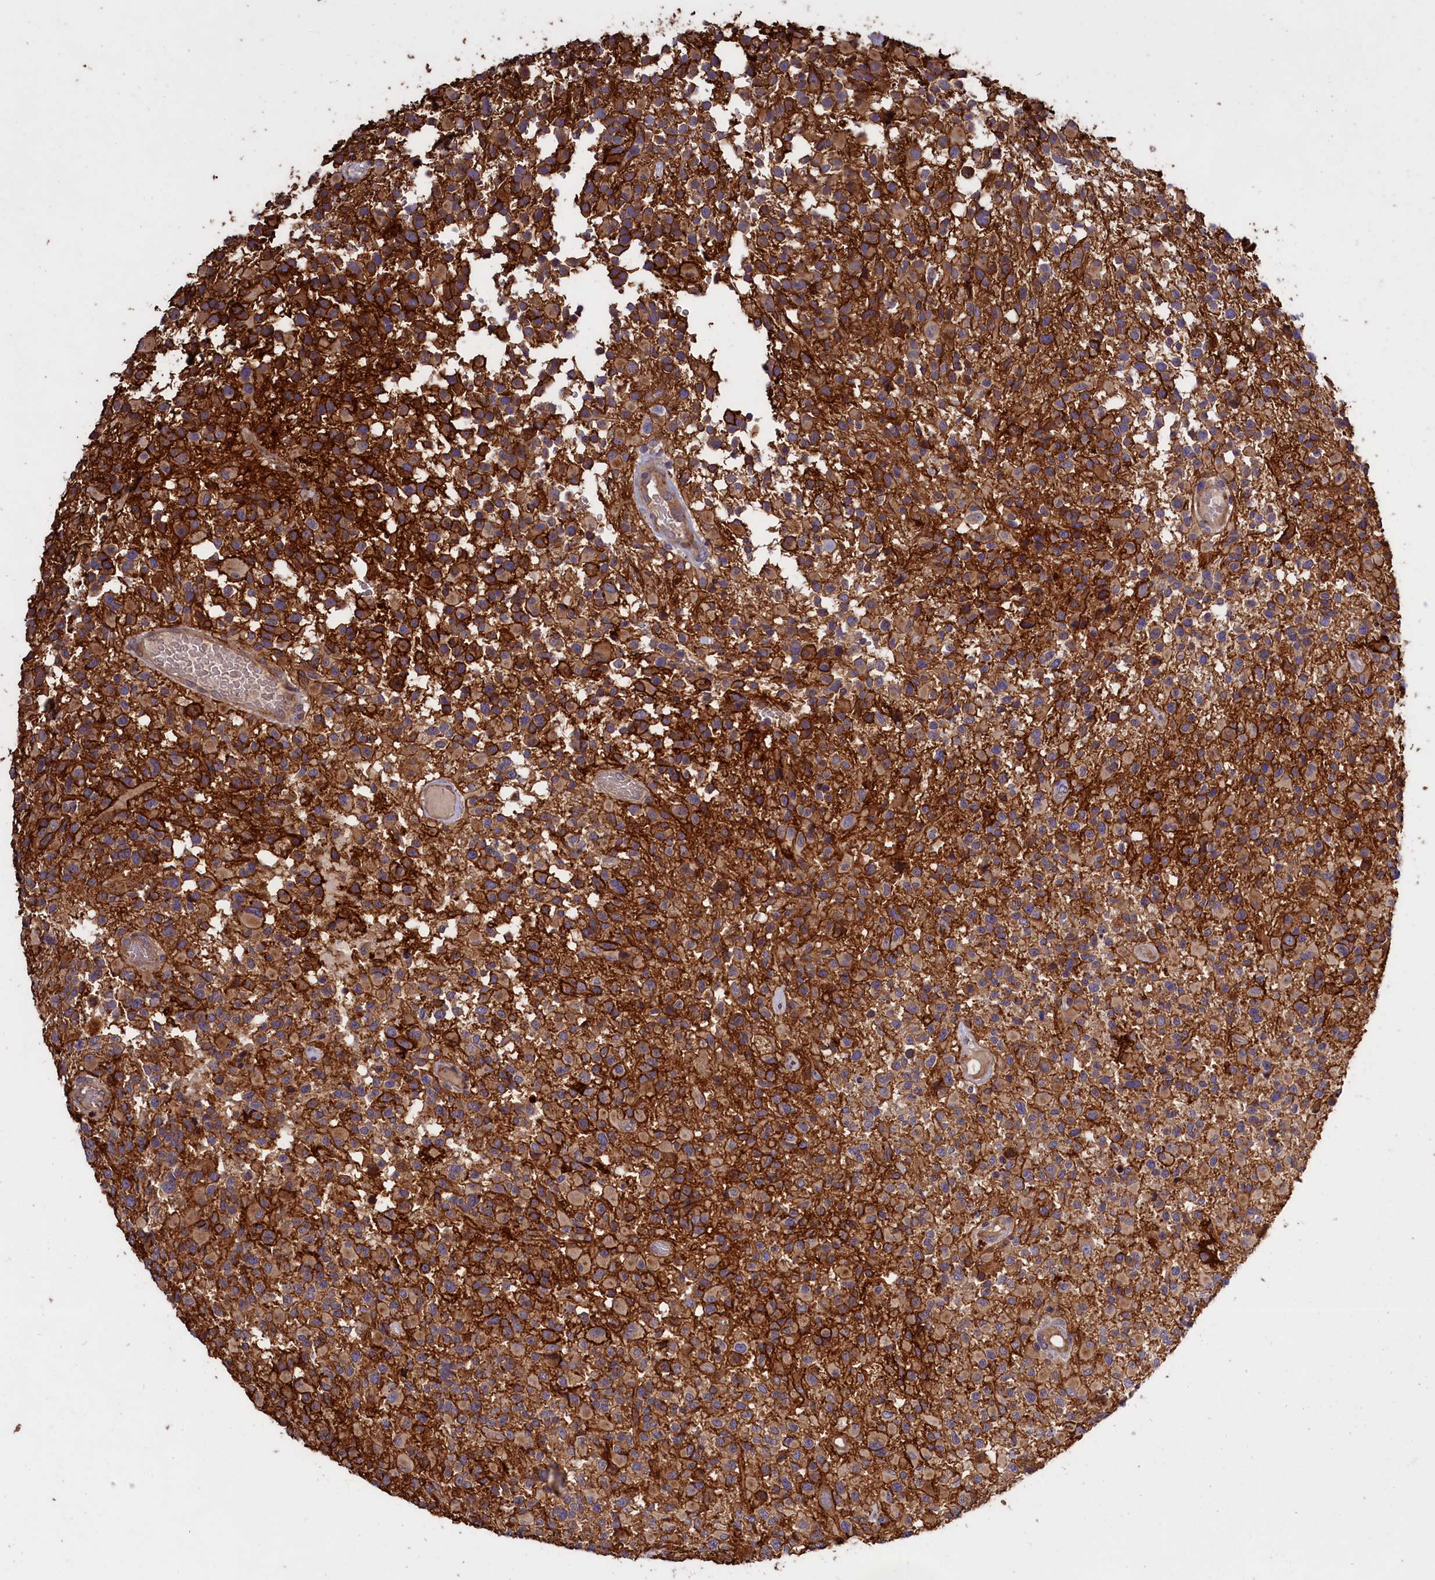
{"staining": {"intensity": "strong", "quantity": ">75%", "location": "cytoplasmic/membranous"}, "tissue": "glioma", "cell_type": "Tumor cells", "image_type": "cancer", "snomed": [{"axis": "morphology", "description": "Glioma, malignant, High grade"}, {"axis": "morphology", "description": "Glioblastoma, NOS"}, {"axis": "topography", "description": "Brain"}], "caption": "Immunohistochemical staining of human glioblastoma exhibits strong cytoplasmic/membranous protein staining in about >75% of tumor cells.", "gene": "DENND1B", "patient": {"sex": "male", "age": 60}}